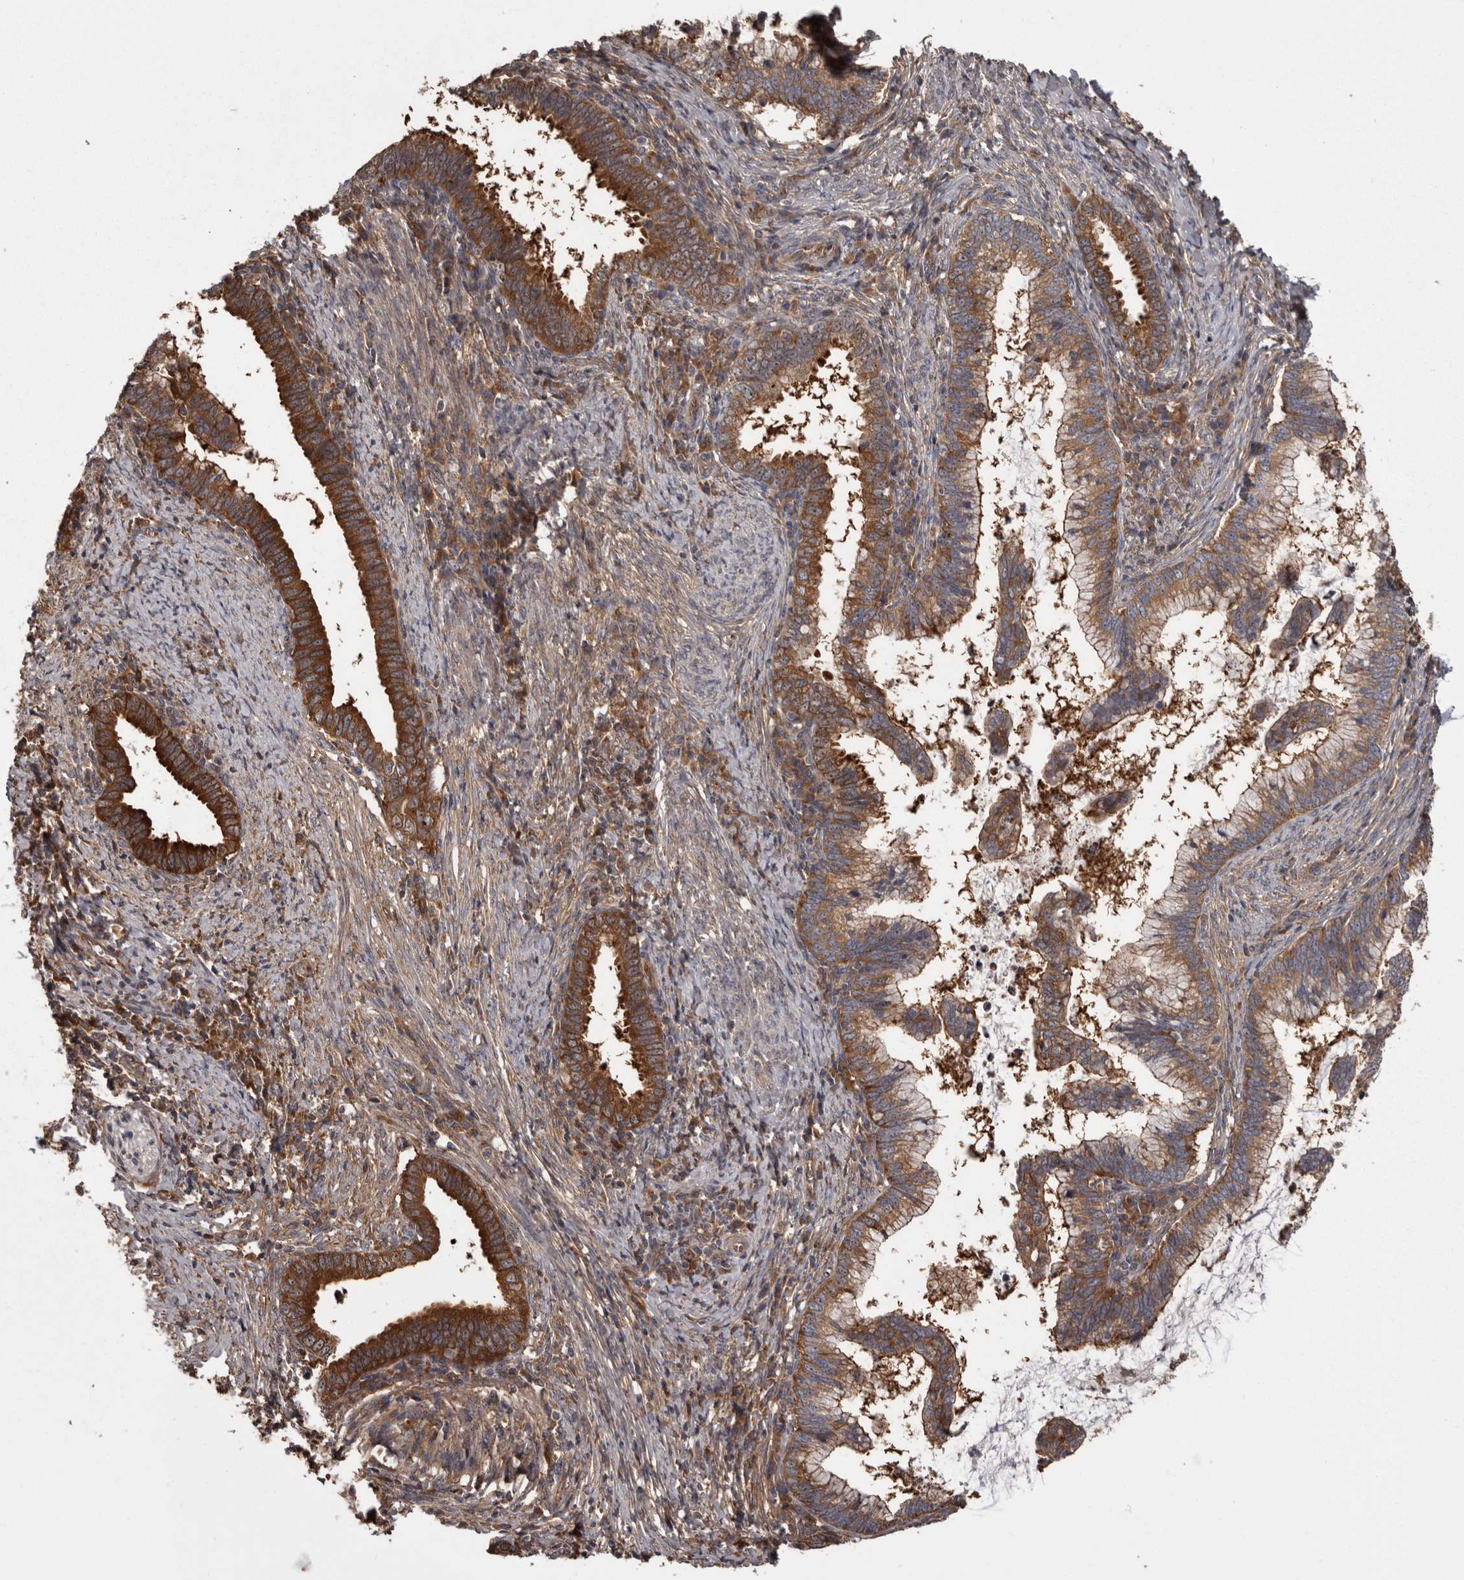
{"staining": {"intensity": "strong", "quantity": ">75%", "location": "cytoplasmic/membranous"}, "tissue": "cervical cancer", "cell_type": "Tumor cells", "image_type": "cancer", "snomed": [{"axis": "morphology", "description": "Adenocarcinoma, NOS"}, {"axis": "topography", "description": "Cervix"}], "caption": "High-magnification brightfield microscopy of cervical adenocarcinoma stained with DAB (brown) and counterstained with hematoxylin (blue). tumor cells exhibit strong cytoplasmic/membranous staining is identified in approximately>75% of cells. Nuclei are stained in blue.", "gene": "DARS1", "patient": {"sex": "female", "age": 36}}